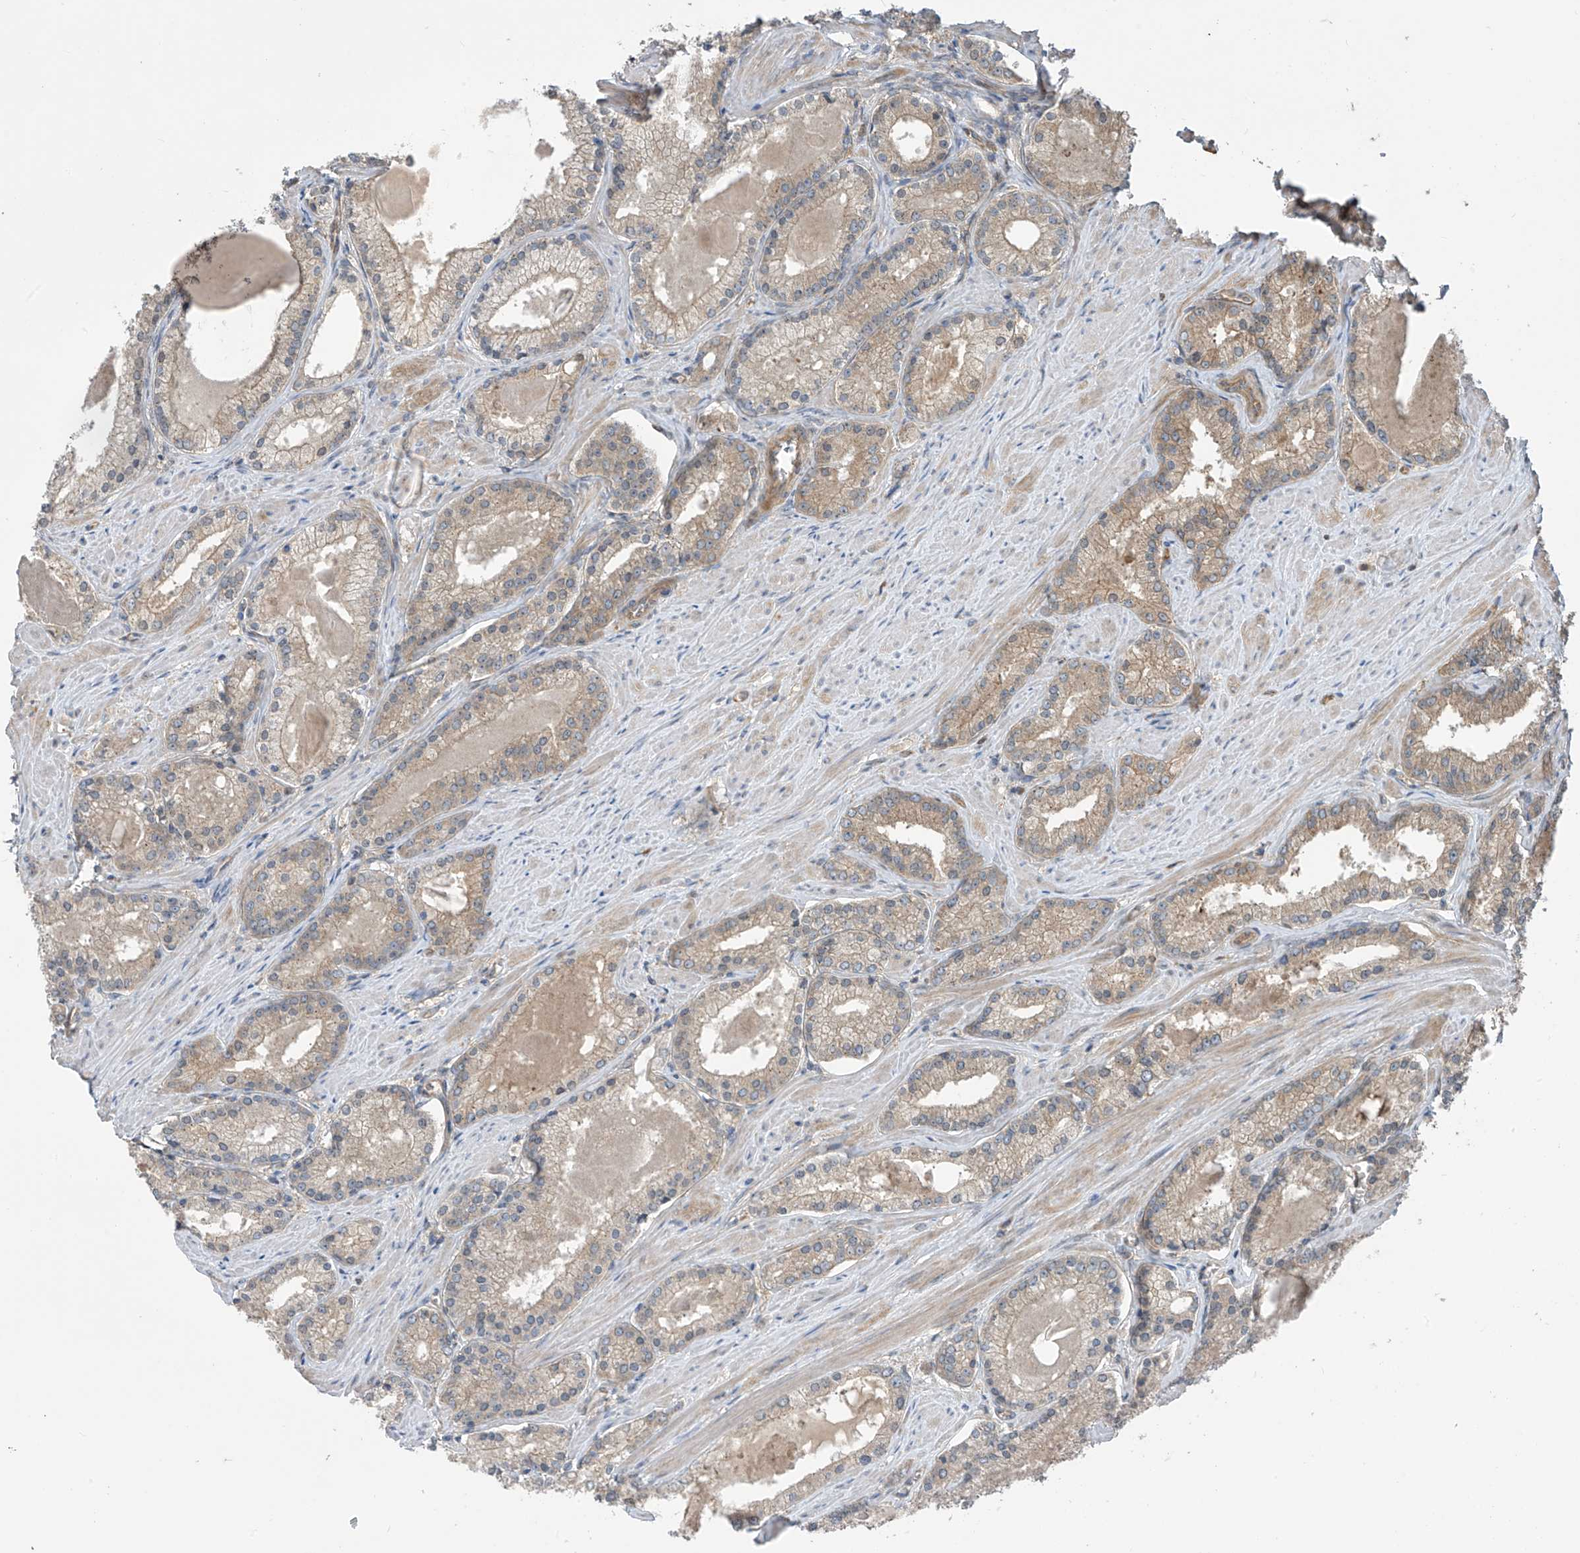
{"staining": {"intensity": "weak", "quantity": ">75%", "location": "cytoplasmic/membranous"}, "tissue": "prostate cancer", "cell_type": "Tumor cells", "image_type": "cancer", "snomed": [{"axis": "morphology", "description": "Adenocarcinoma, Low grade"}, {"axis": "topography", "description": "Prostate"}], "caption": "The micrograph demonstrates immunohistochemical staining of prostate cancer (adenocarcinoma (low-grade)). There is weak cytoplasmic/membranous staining is seen in about >75% of tumor cells. The protein of interest is shown in brown color, while the nuclei are stained blue.", "gene": "PHACTR4", "patient": {"sex": "male", "age": 54}}